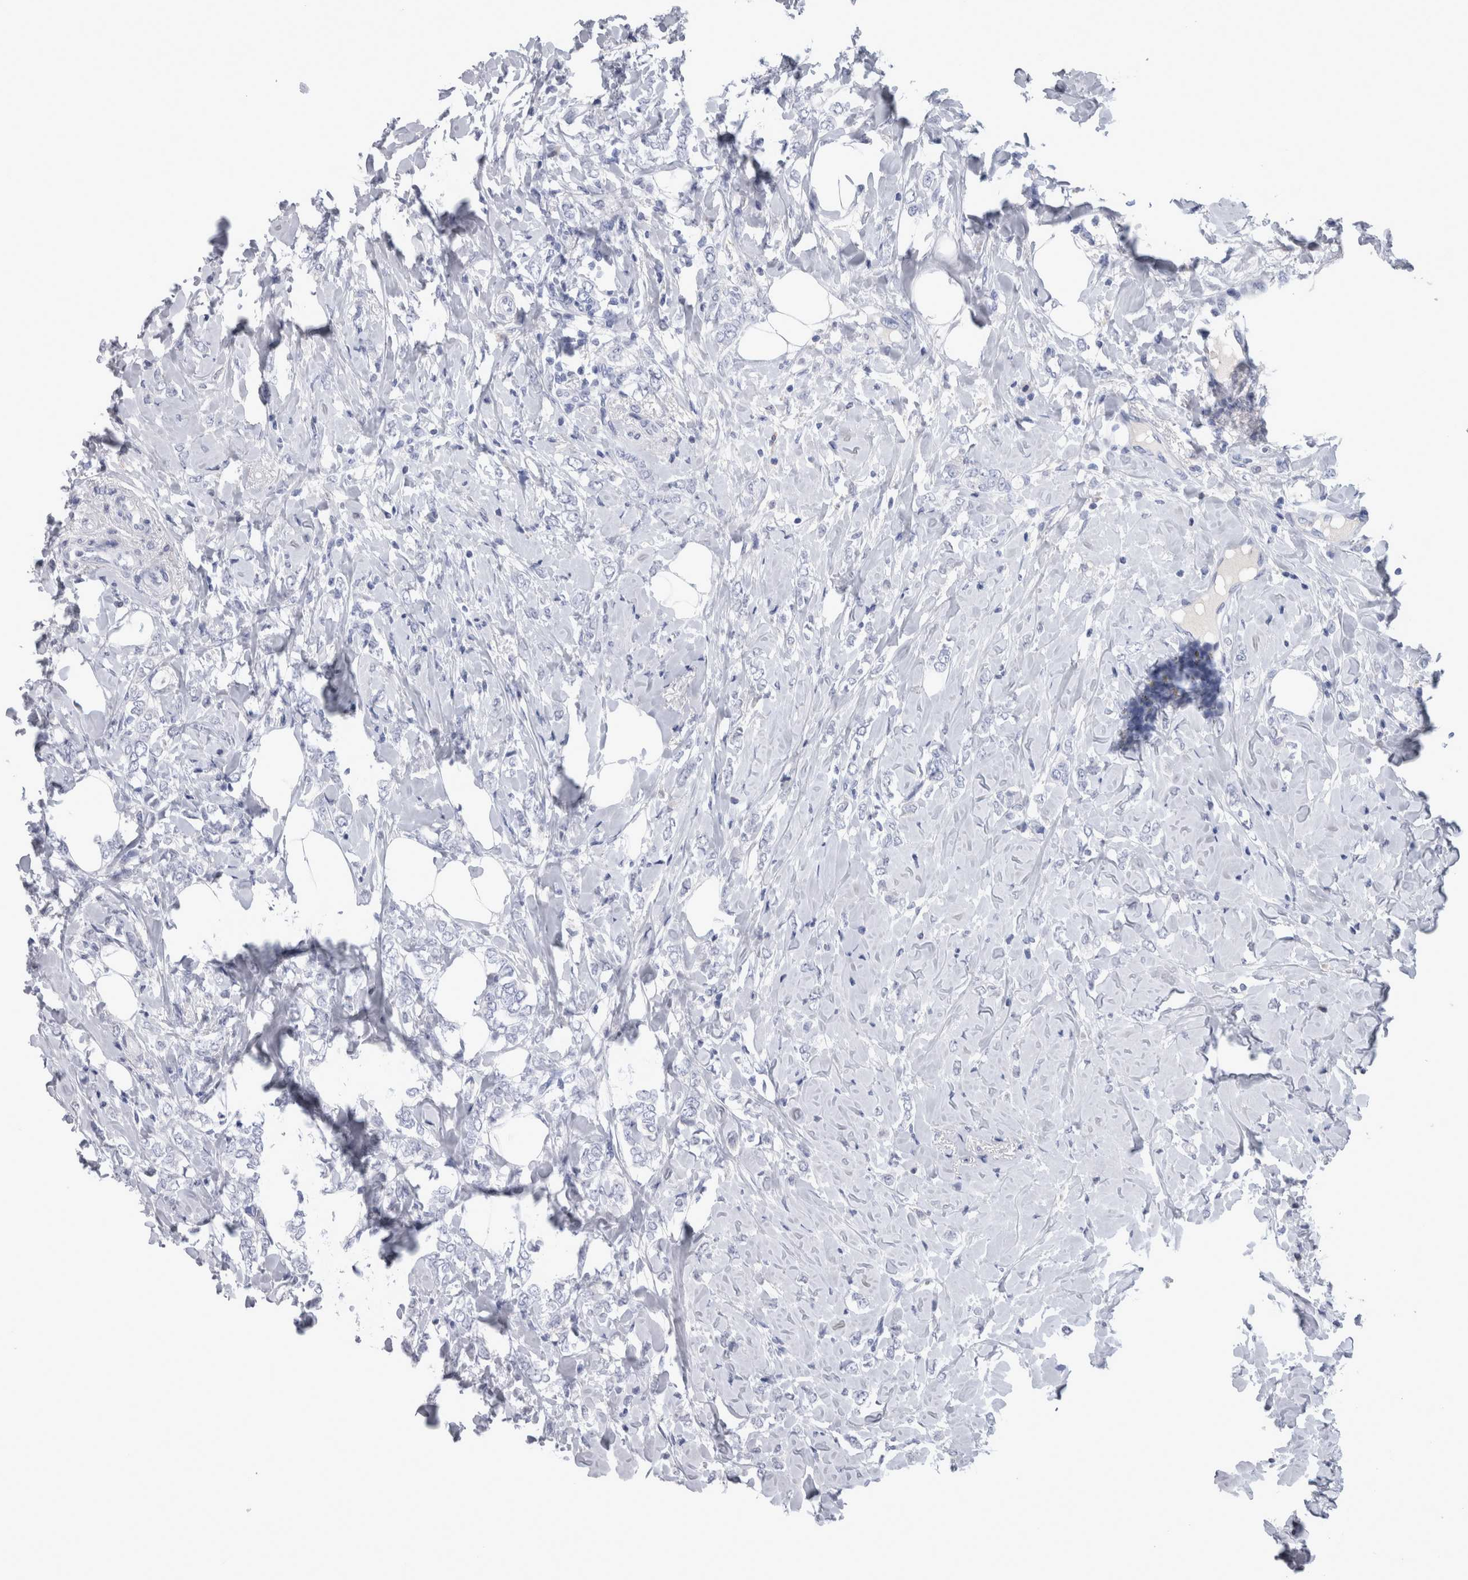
{"staining": {"intensity": "negative", "quantity": "none", "location": "none"}, "tissue": "breast cancer", "cell_type": "Tumor cells", "image_type": "cancer", "snomed": [{"axis": "morphology", "description": "Normal tissue, NOS"}, {"axis": "morphology", "description": "Lobular carcinoma"}, {"axis": "topography", "description": "Breast"}], "caption": "Tumor cells are negative for protein expression in human breast cancer (lobular carcinoma).", "gene": "CA8", "patient": {"sex": "female", "age": 47}}